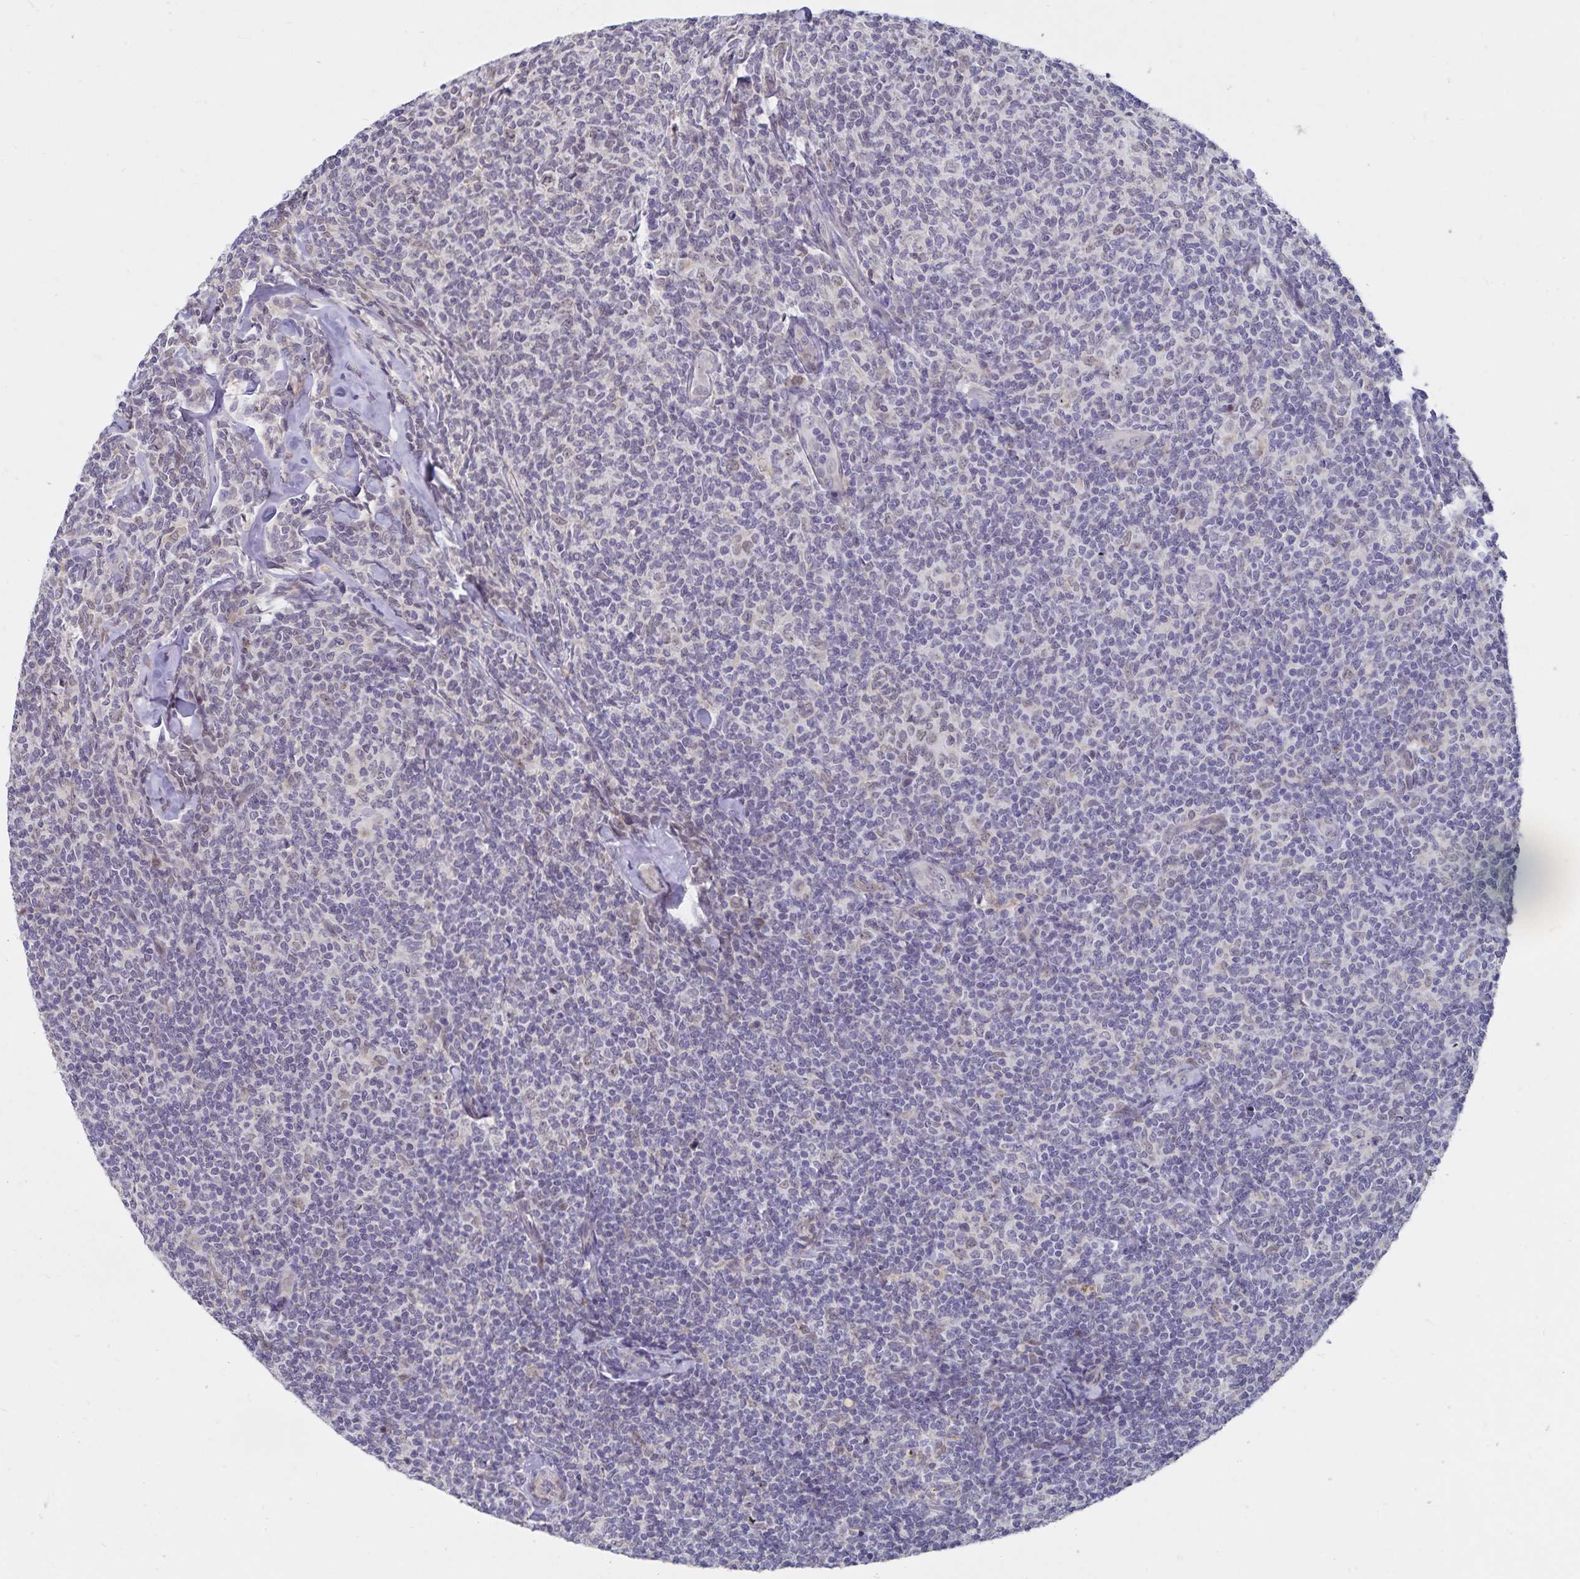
{"staining": {"intensity": "negative", "quantity": "none", "location": "none"}, "tissue": "lymphoma", "cell_type": "Tumor cells", "image_type": "cancer", "snomed": [{"axis": "morphology", "description": "Malignant lymphoma, non-Hodgkin's type, Low grade"}, {"axis": "topography", "description": "Lymph node"}], "caption": "The micrograph exhibits no significant positivity in tumor cells of lymphoma.", "gene": "ATP2A2", "patient": {"sex": "female", "age": 56}}